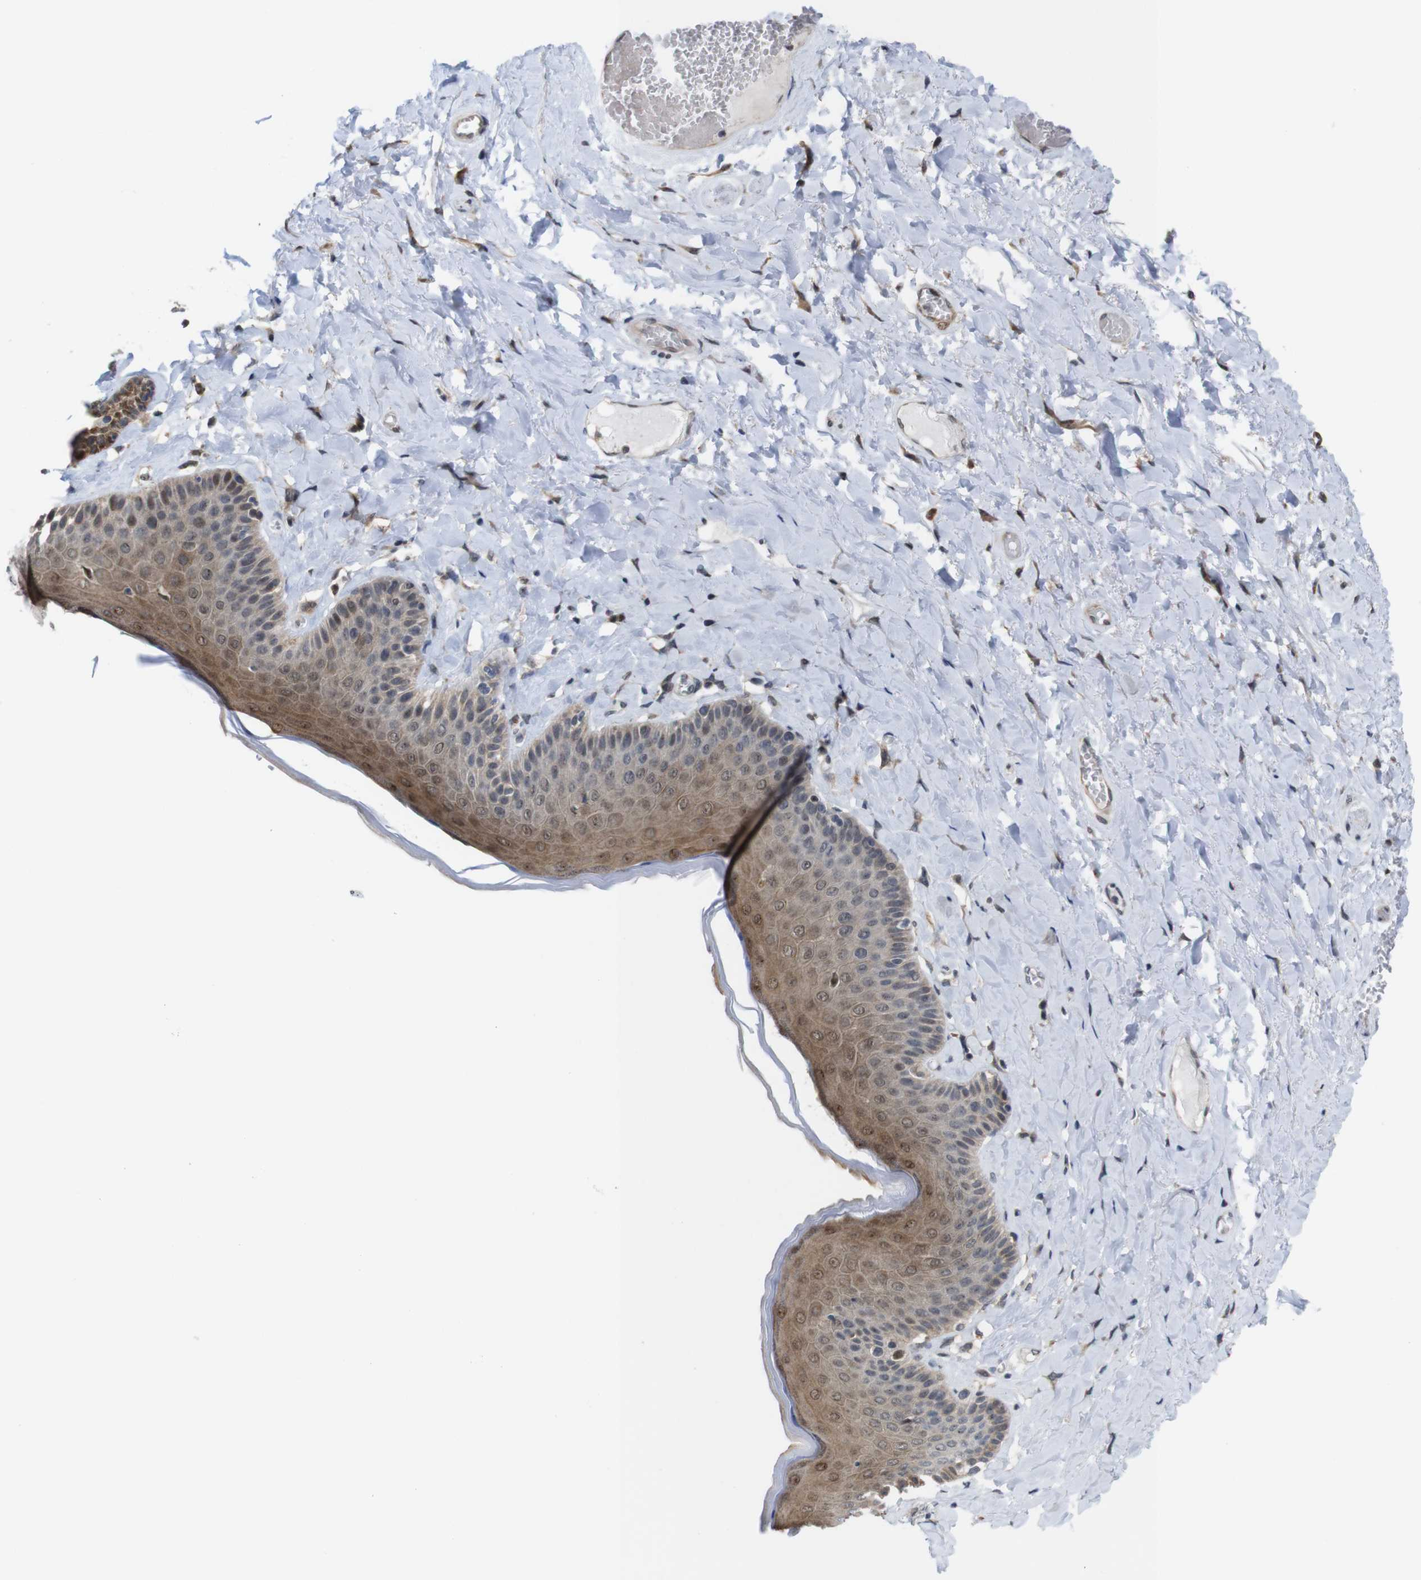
{"staining": {"intensity": "moderate", "quantity": ">75%", "location": "cytoplasmic/membranous,nuclear"}, "tissue": "skin", "cell_type": "Epidermal cells", "image_type": "normal", "snomed": [{"axis": "morphology", "description": "Normal tissue, NOS"}, {"axis": "topography", "description": "Anal"}], "caption": "A high-resolution photomicrograph shows immunohistochemistry (IHC) staining of benign skin, which exhibits moderate cytoplasmic/membranous,nuclear expression in approximately >75% of epidermal cells.", "gene": "PNMA8A", "patient": {"sex": "male", "age": 69}}